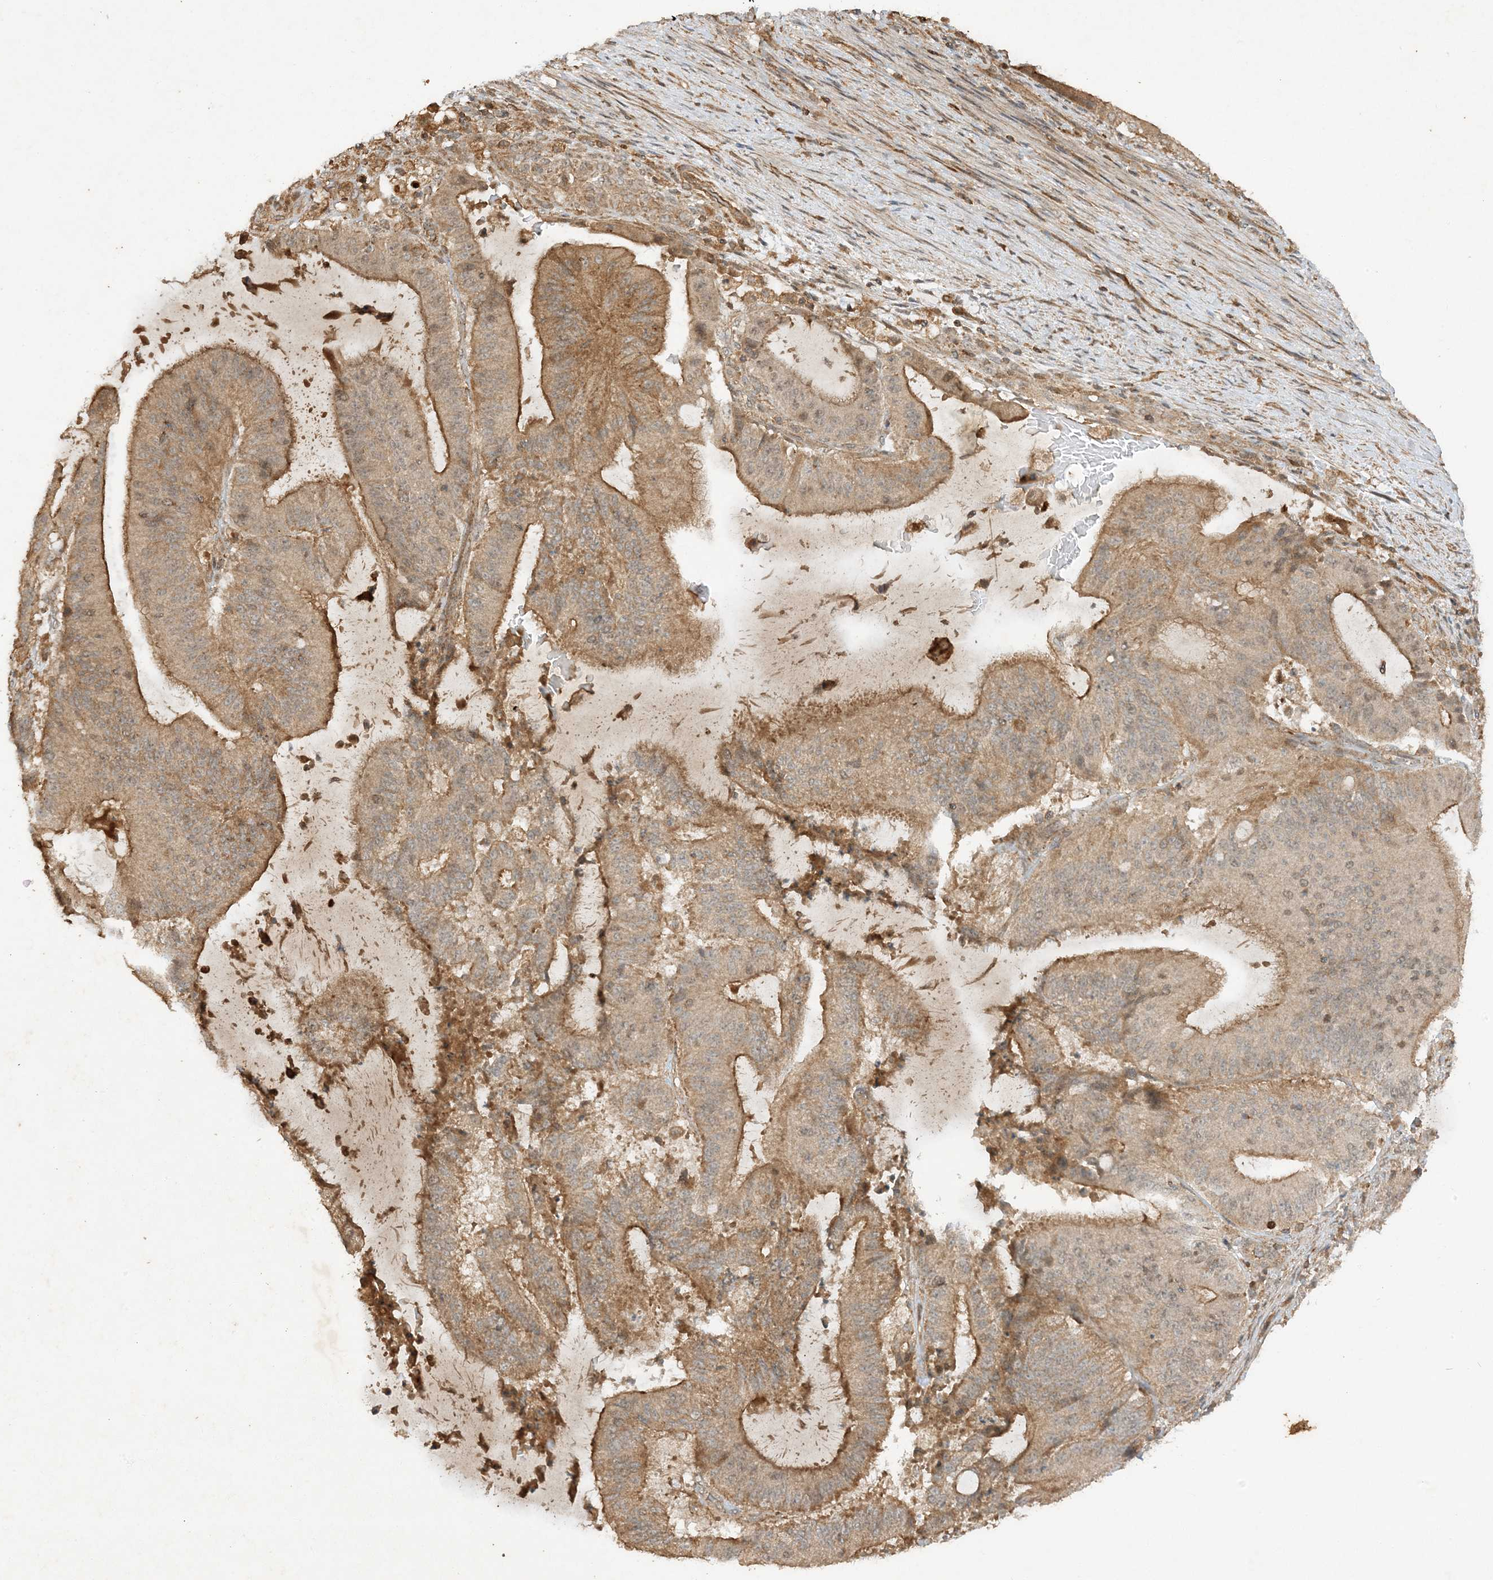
{"staining": {"intensity": "moderate", "quantity": "25%-75%", "location": "cytoplasmic/membranous"}, "tissue": "liver cancer", "cell_type": "Tumor cells", "image_type": "cancer", "snomed": [{"axis": "morphology", "description": "Normal tissue, NOS"}, {"axis": "morphology", "description": "Cholangiocarcinoma"}, {"axis": "topography", "description": "Liver"}, {"axis": "topography", "description": "Peripheral nerve tissue"}], "caption": "Liver cancer (cholangiocarcinoma) was stained to show a protein in brown. There is medium levels of moderate cytoplasmic/membranous expression in approximately 25%-75% of tumor cells.", "gene": "XRN1", "patient": {"sex": "female", "age": 73}}